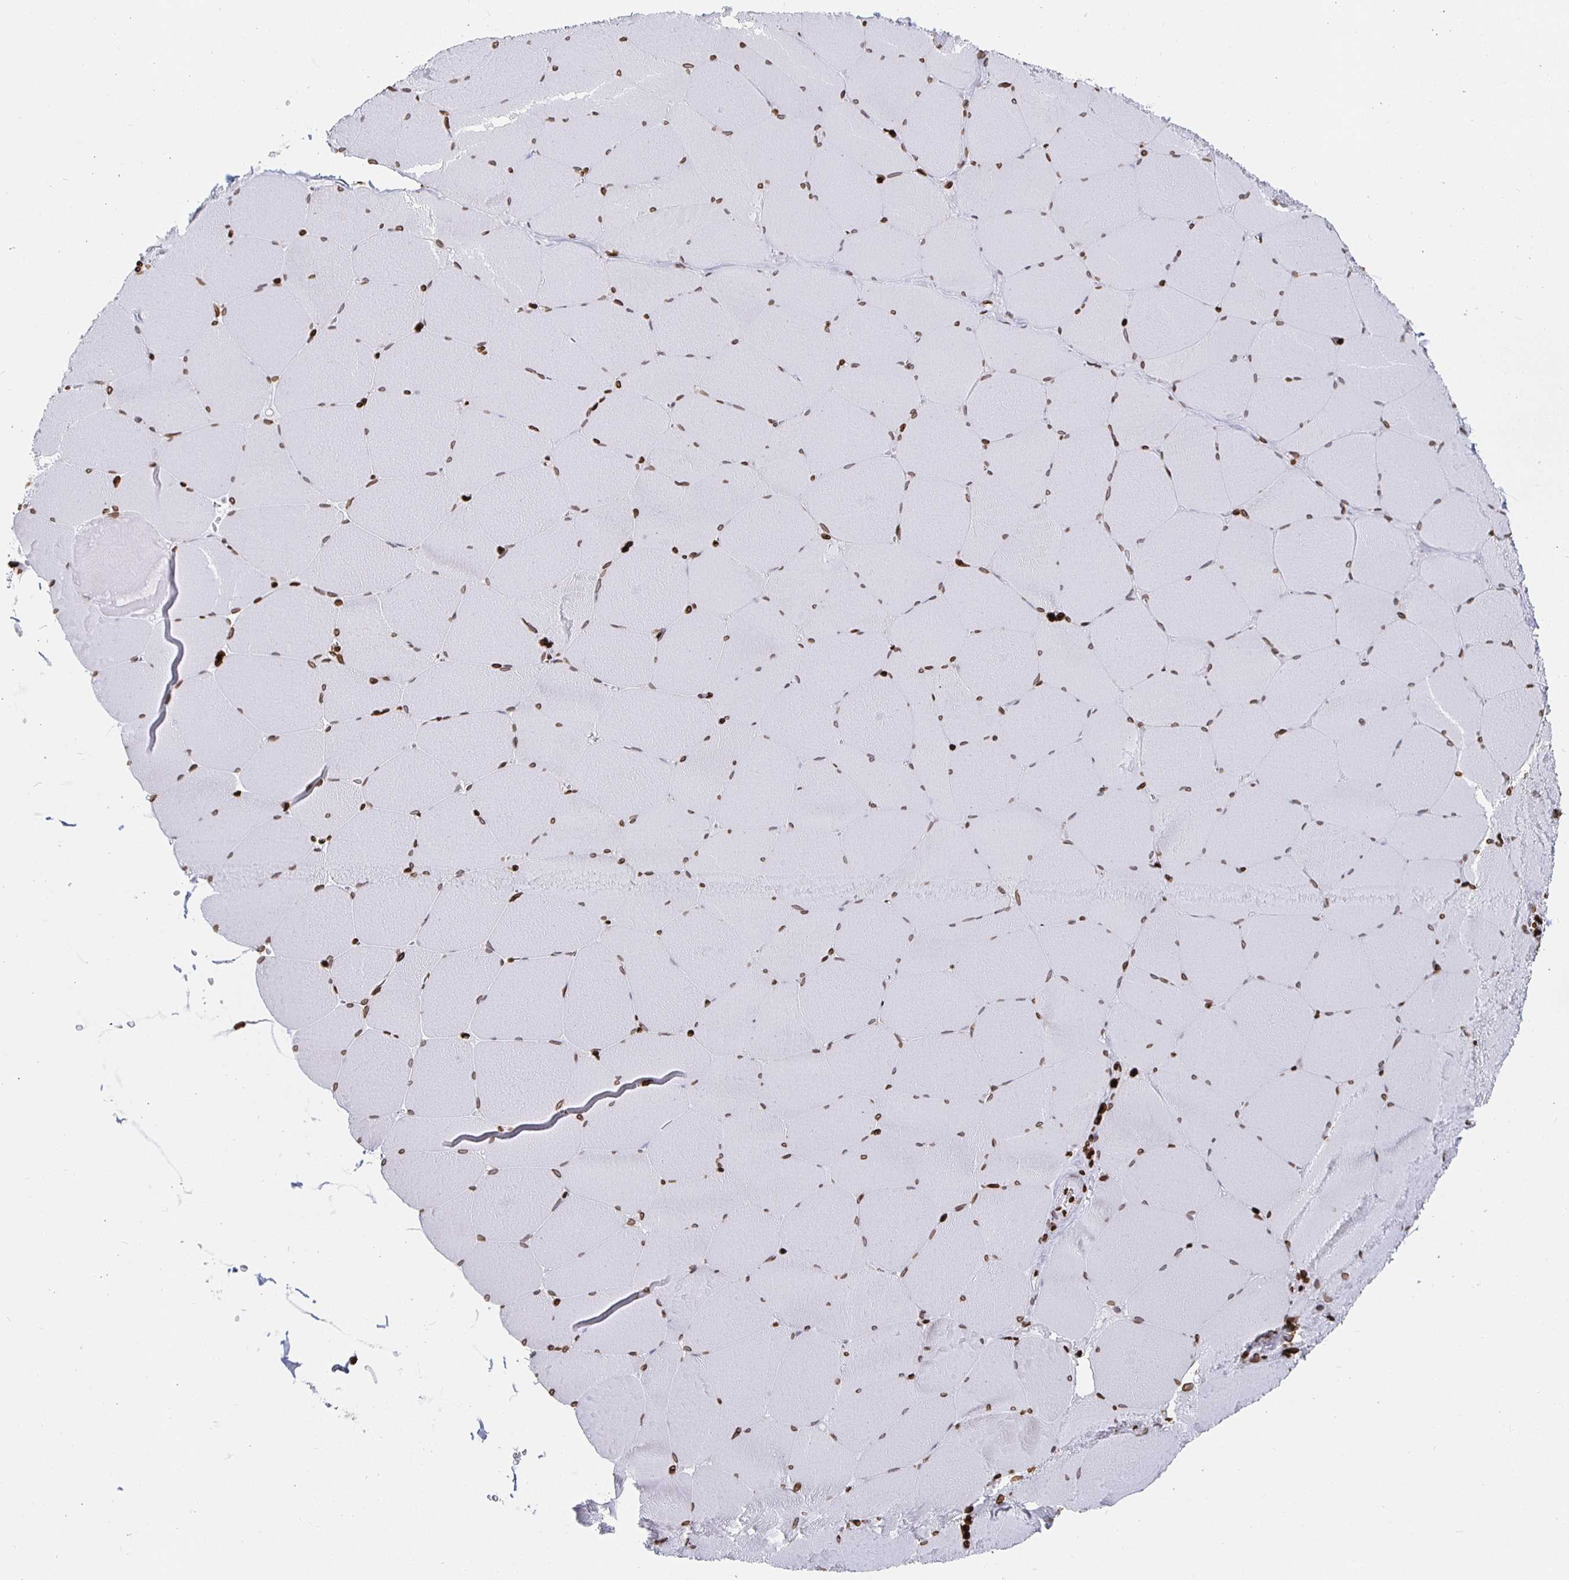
{"staining": {"intensity": "moderate", "quantity": ">75%", "location": "cytoplasmic/membranous,nuclear"}, "tissue": "skeletal muscle", "cell_type": "Myocytes", "image_type": "normal", "snomed": [{"axis": "morphology", "description": "Normal tissue, NOS"}, {"axis": "topography", "description": "Skeletal muscle"}, {"axis": "topography", "description": "Head-Neck"}], "caption": "Skeletal muscle stained with a brown dye exhibits moderate cytoplasmic/membranous,nuclear positive staining in about >75% of myocytes.", "gene": "LMNB1", "patient": {"sex": "male", "age": 66}}